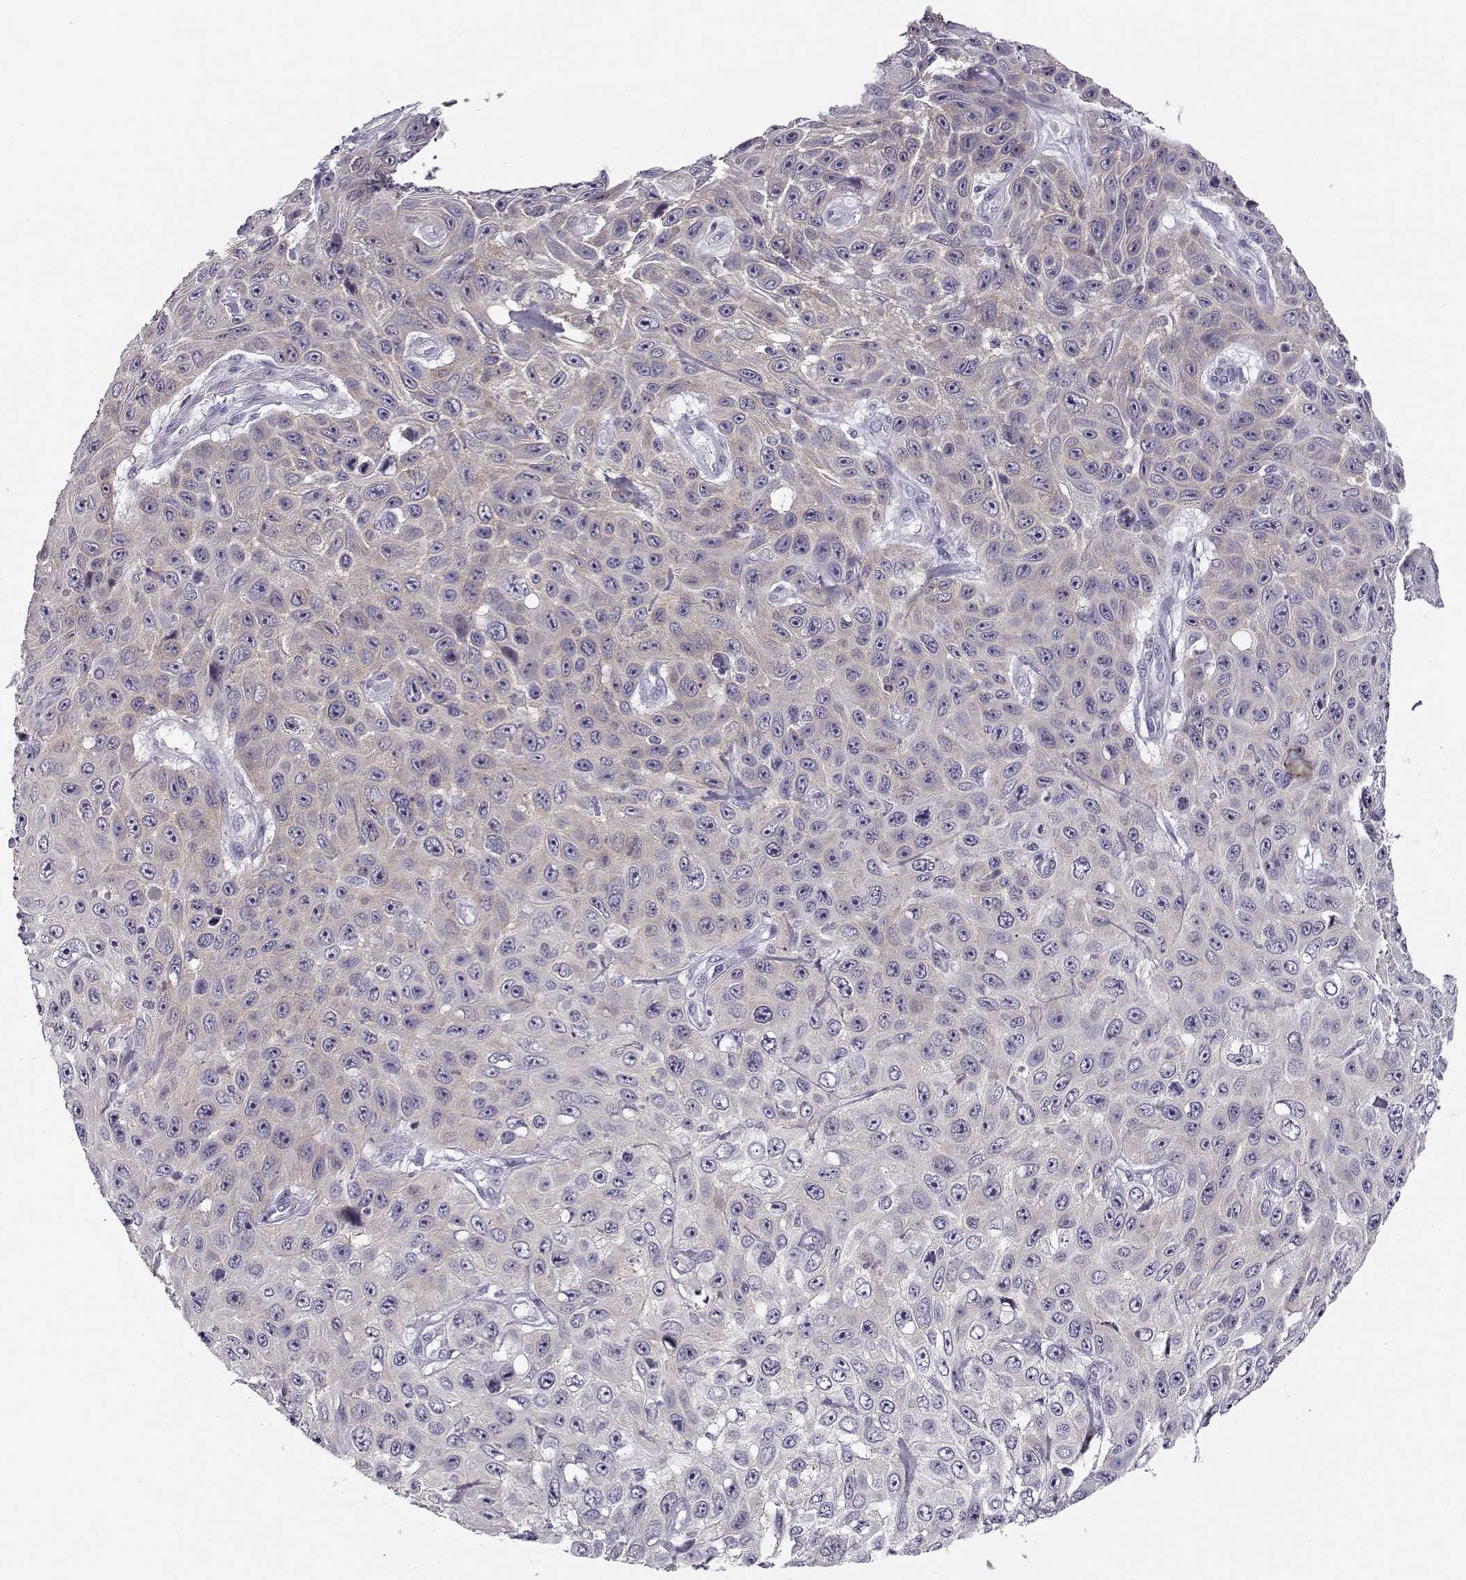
{"staining": {"intensity": "negative", "quantity": "none", "location": "none"}, "tissue": "skin cancer", "cell_type": "Tumor cells", "image_type": "cancer", "snomed": [{"axis": "morphology", "description": "Squamous cell carcinoma, NOS"}, {"axis": "topography", "description": "Skin"}], "caption": "DAB (3,3'-diaminobenzidine) immunohistochemical staining of human skin cancer (squamous cell carcinoma) exhibits no significant staining in tumor cells.", "gene": "CRX", "patient": {"sex": "male", "age": 82}}